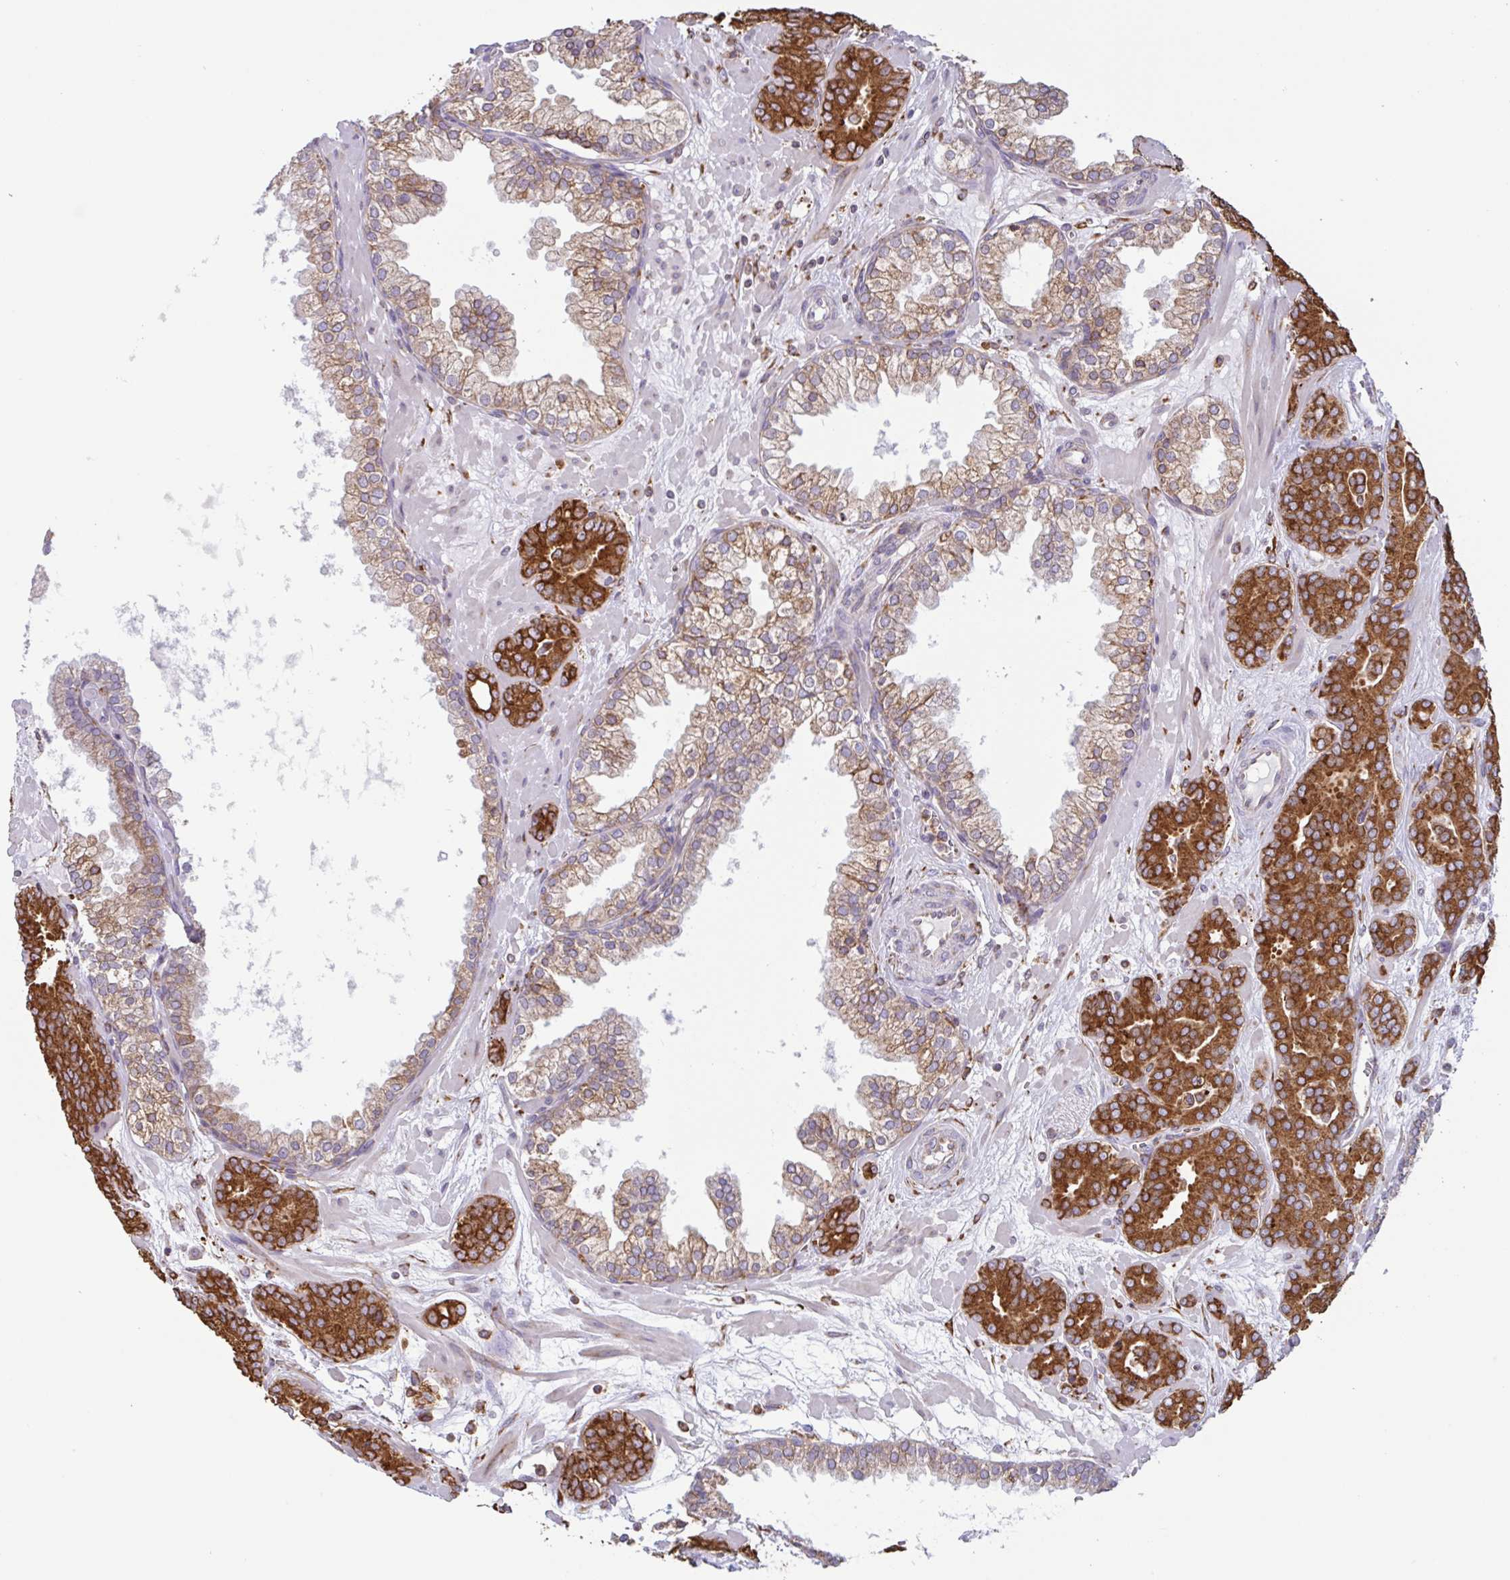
{"staining": {"intensity": "strong", "quantity": ">75%", "location": "cytoplasmic/membranous"}, "tissue": "prostate cancer", "cell_type": "Tumor cells", "image_type": "cancer", "snomed": [{"axis": "morphology", "description": "Adenocarcinoma, High grade"}, {"axis": "topography", "description": "Prostate"}], "caption": "High-power microscopy captured an immunohistochemistry histopathology image of prostate cancer (adenocarcinoma (high-grade)), revealing strong cytoplasmic/membranous positivity in approximately >75% of tumor cells. (DAB IHC, brown staining for protein, blue staining for nuclei).", "gene": "DOK4", "patient": {"sex": "male", "age": 66}}